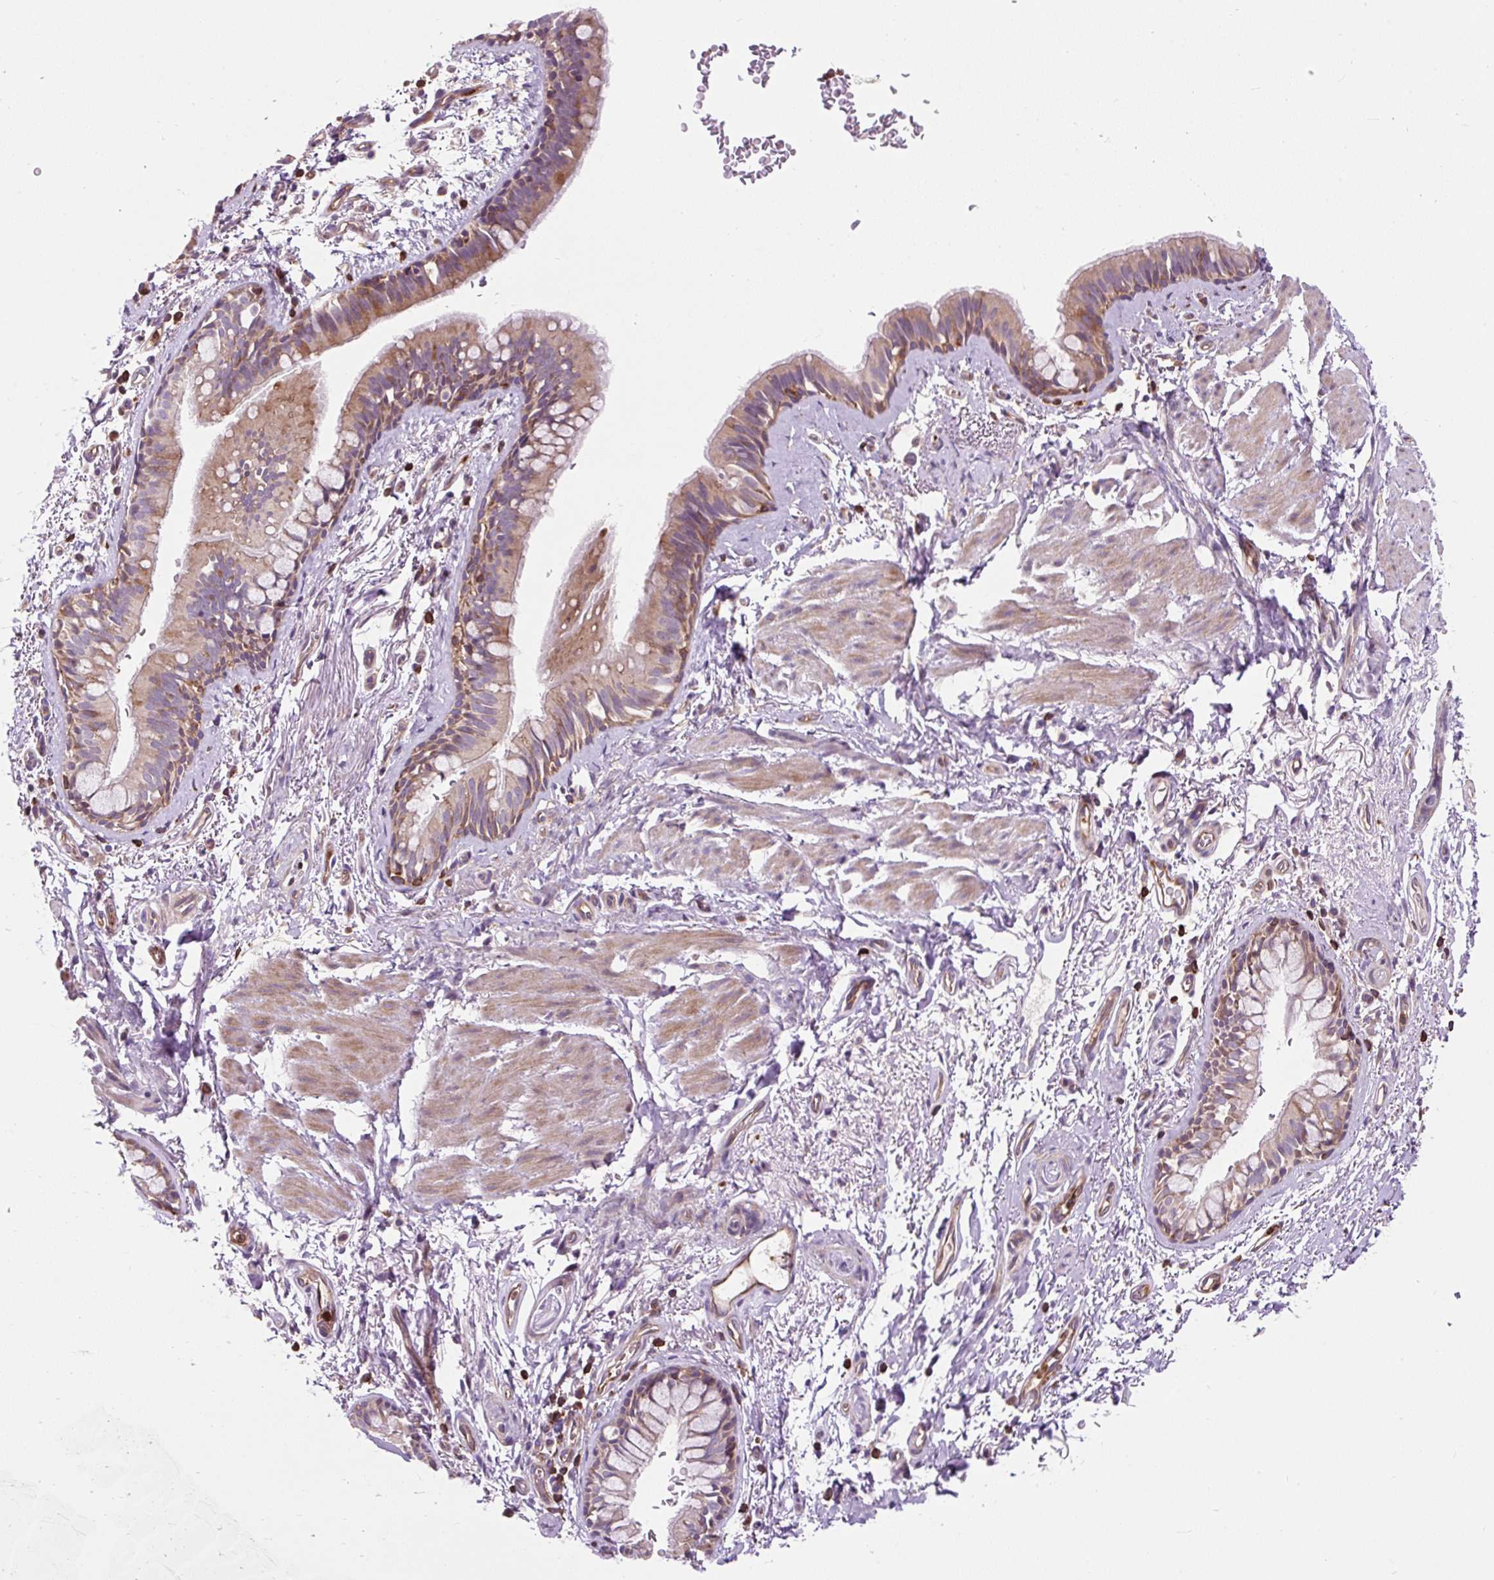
{"staining": {"intensity": "moderate", "quantity": "25%-75%", "location": "cytoplasmic/membranous"}, "tissue": "bronchus", "cell_type": "Respiratory epithelial cells", "image_type": "normal", "snomed": [{"axis": "morphology", "description": "Normal tissue, NOS"}, {"axis": "topography", "description": "Bronchus"}], "caption": "Brown immunohistochemical staining in benign human bronchus shows moderate cytoplasmic/membranous positivity in approximately 25%-75% of respiratory epithelial cells.", "gene": "CISD3", "patient": {"sex": "male", "age": 67}}